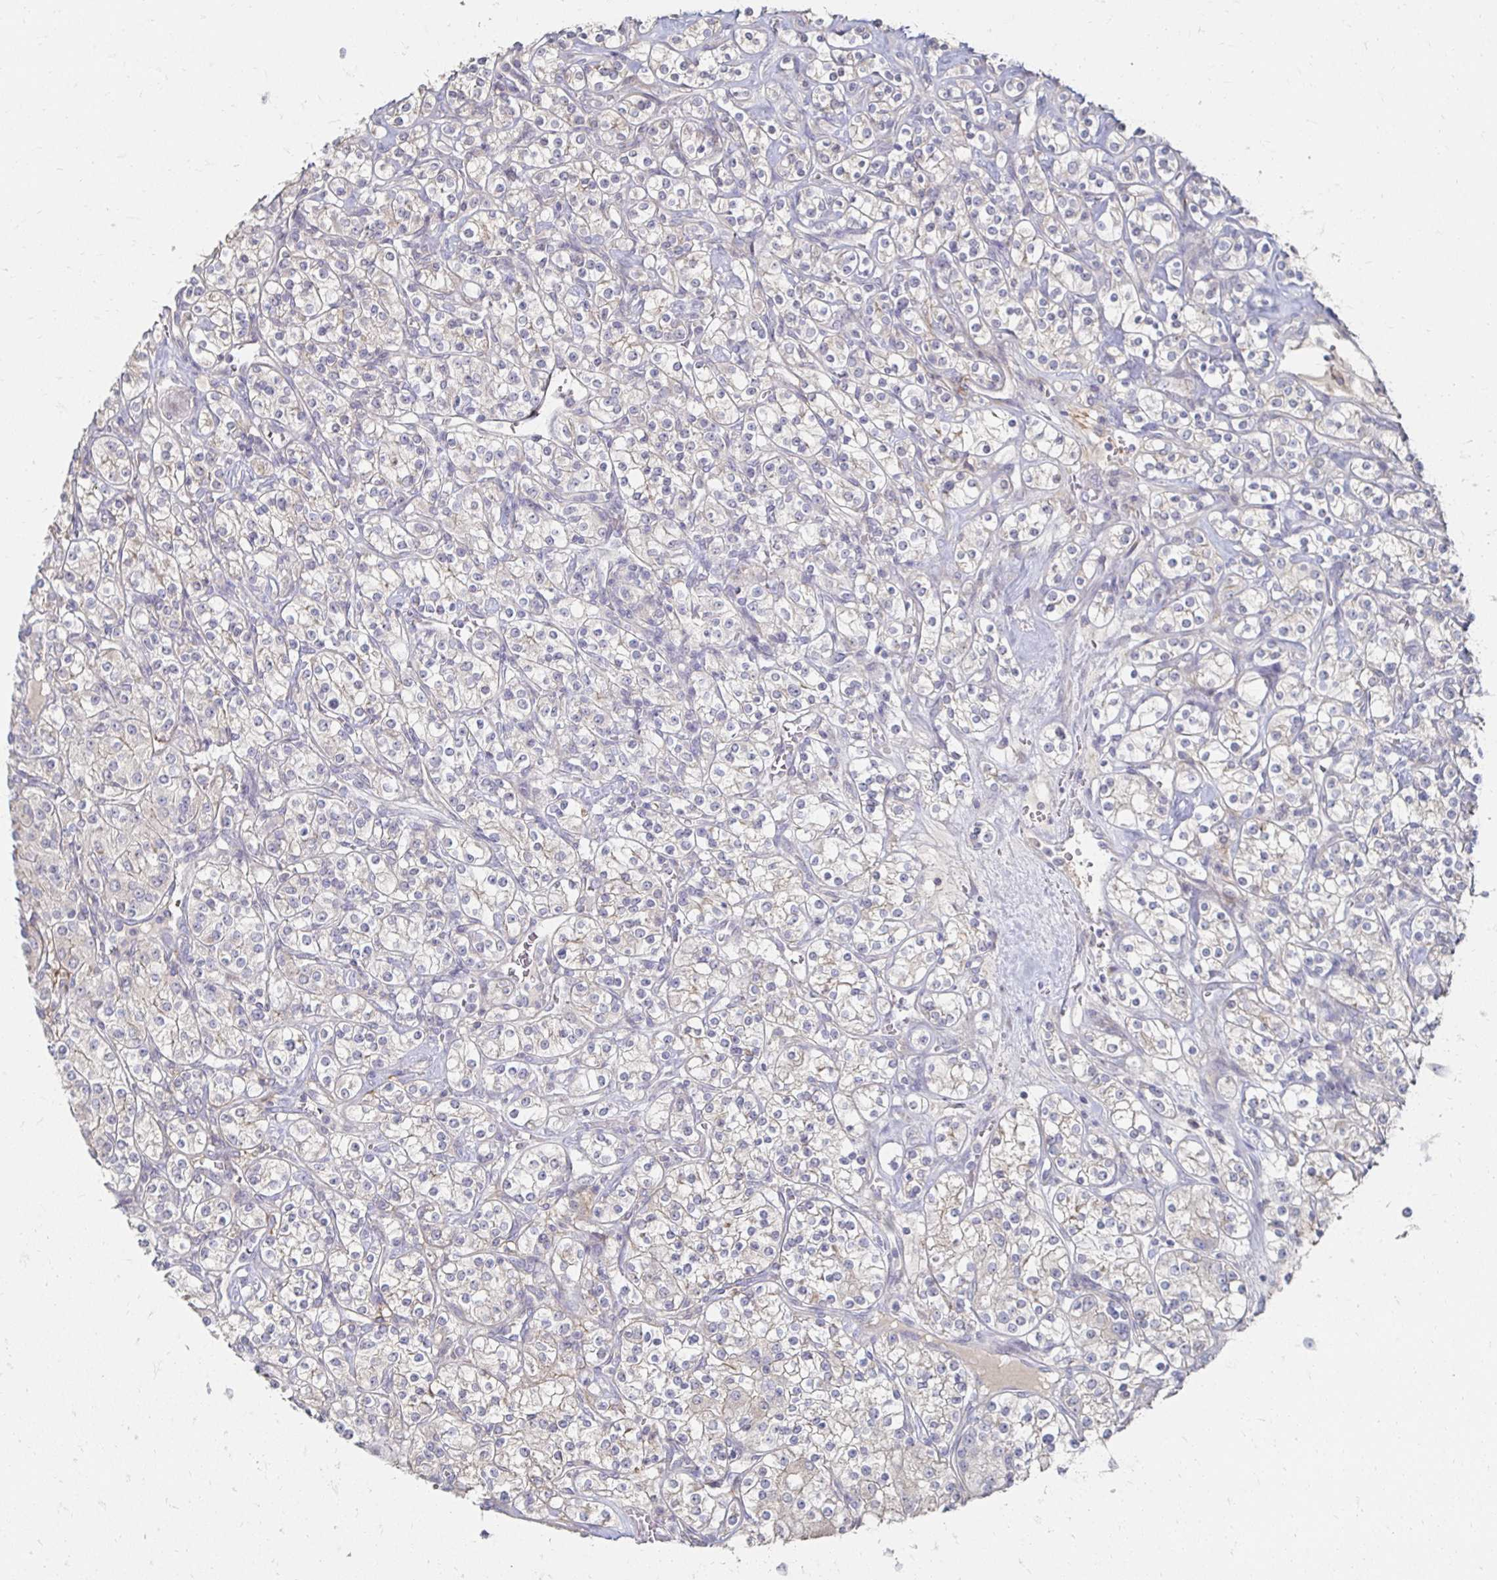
{"staining": {"intensity": "negative", "quantity": "none", "location": "none"}, "tissue": "renal cancer", "cell_type": "Tumor cells", "image_type": "cancer", "snomed": [{"axis": "morphology", "description": "Adenocarcinoma, NOS"}, {"axis": "topography", "description": "Kidney"}], "caption": "Tumor cells show no significant protein positivity in renal cancer (adenocarcinoma).", "gene": "ZNF727", "patient": {"sex": "male", "age": 77}}